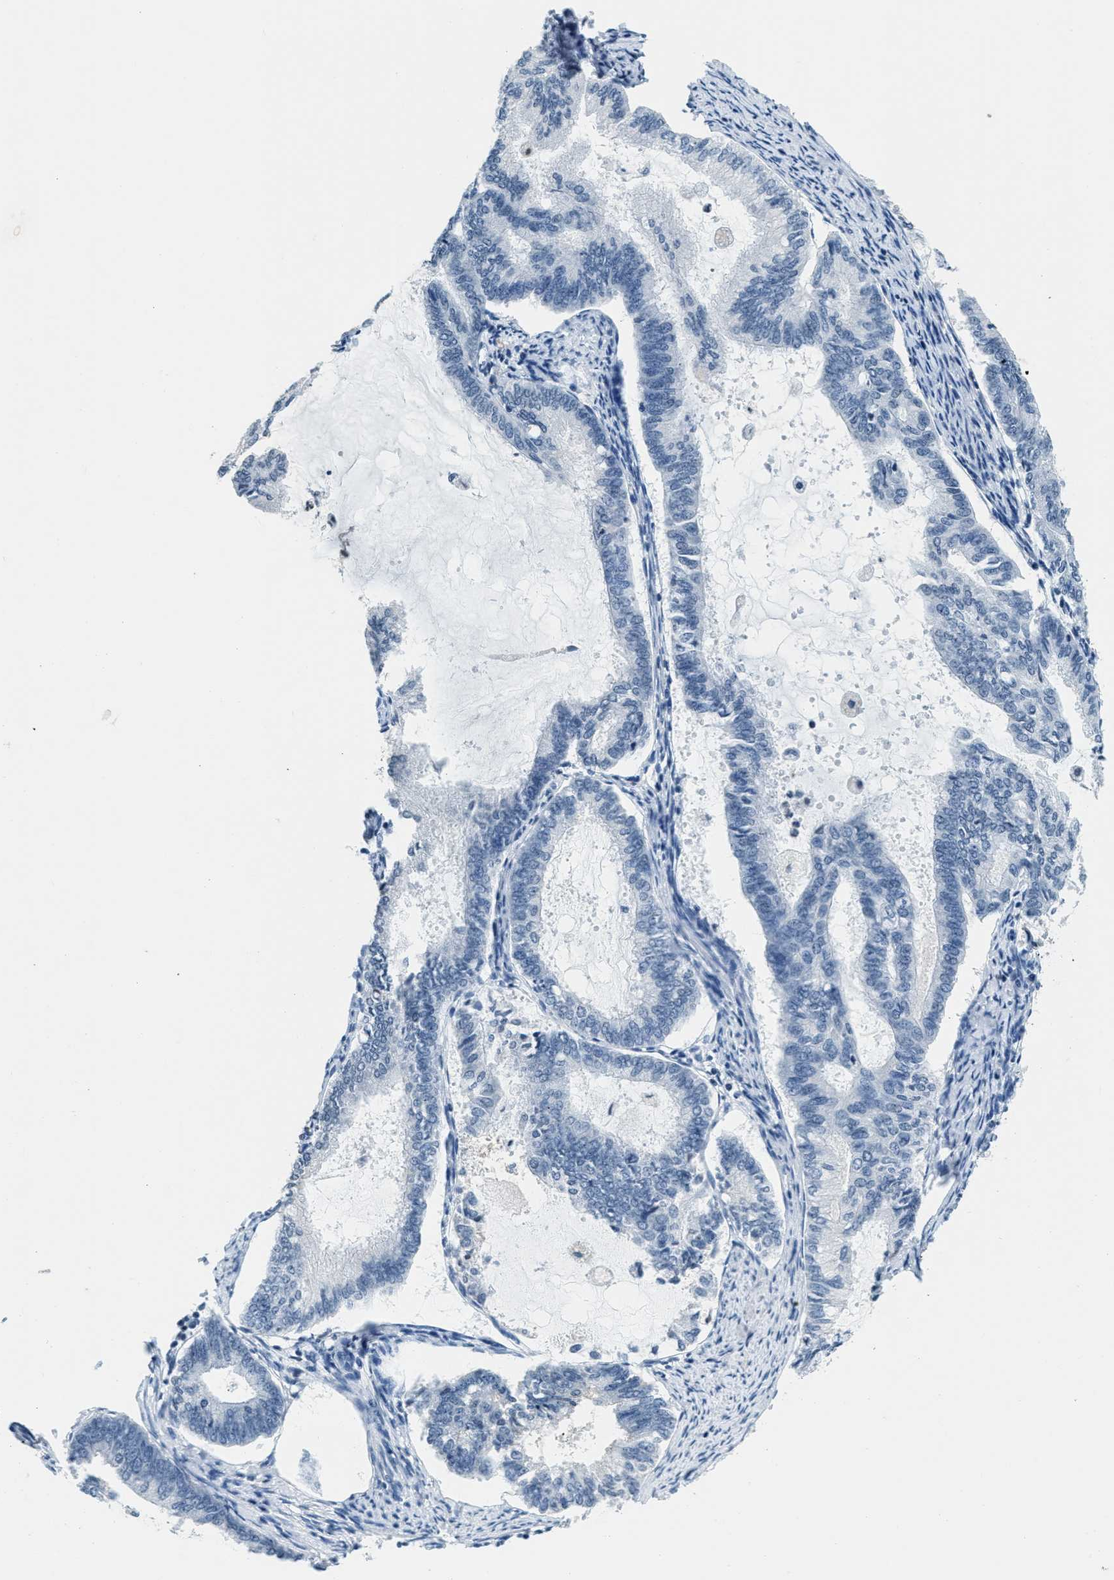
{"staining": {"intensity": "negative", "quantity": "none", "location": "none"}, "tissue": "endometrial cancer", "cell_type": "Tumor cells", "image_type": "cancer", "snomed": [{"axis": "morphology", "description": "Adenocarcinoma, NOS"}, {"axis": "topography", "description": "Endometrium"}], "caption": "This is an immunohistochemistry histopathology image of adenocarcinoma (endometrial). There is no staining in tumor cells.", "gene": "CA4", "patient": {"sex": "female", "age": 86}}